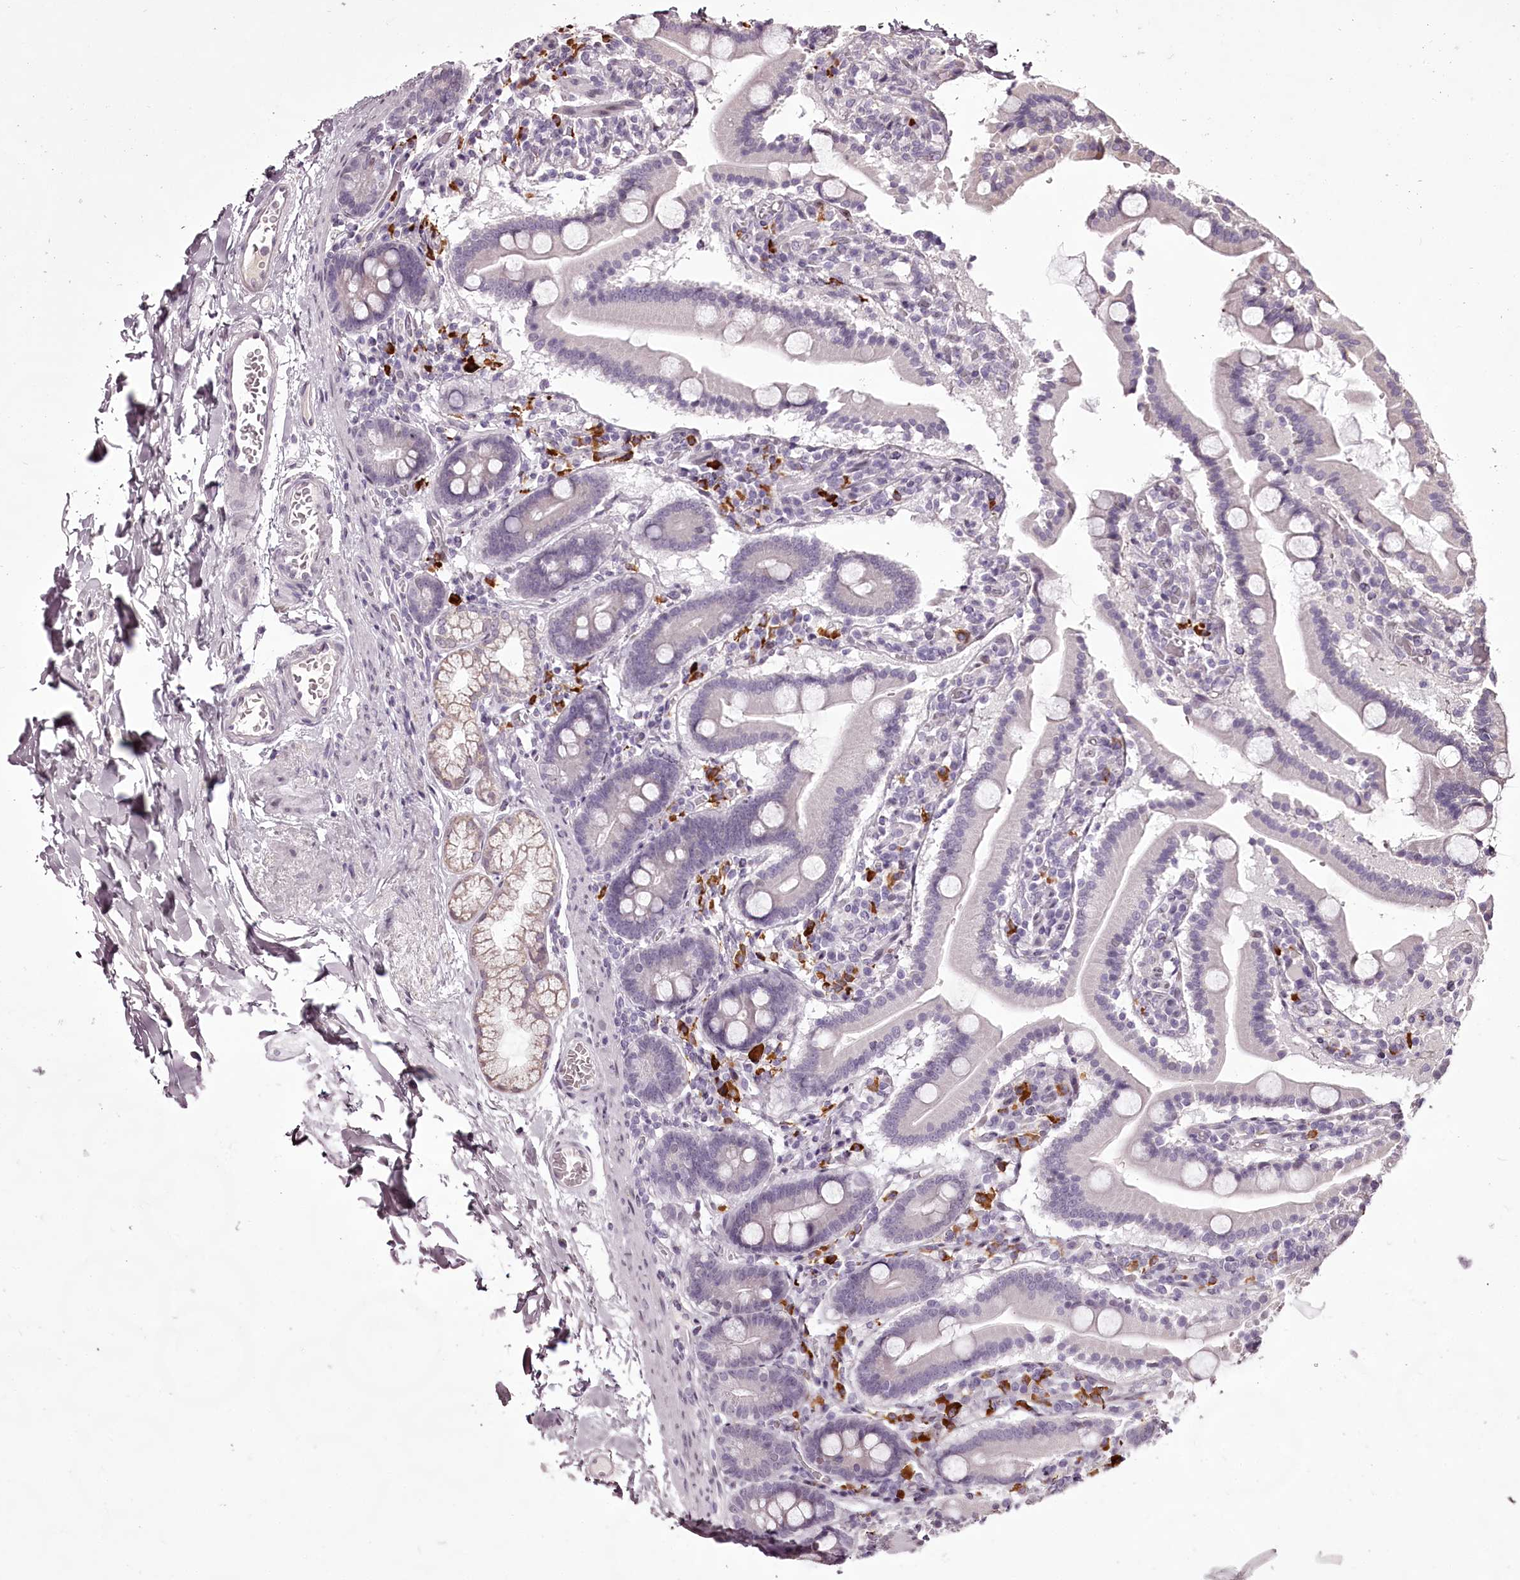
{"staining": {"intensity": "negative", "quantity": "none", "location": "none"}, "tissue": "duodenum", "cell_type": "Glandular cells", "image_type": "normal", "snomed": [{"axis": "morphology", "description": "Normal tissue, NOS"}, {"axis": "topography", "description": "Duodenum"}], "caption": "Image shows no protein expression in glandular cells of normal duodenum.", "gene": "C1orf56", "patient": {"sex": "male", "age": 55}}